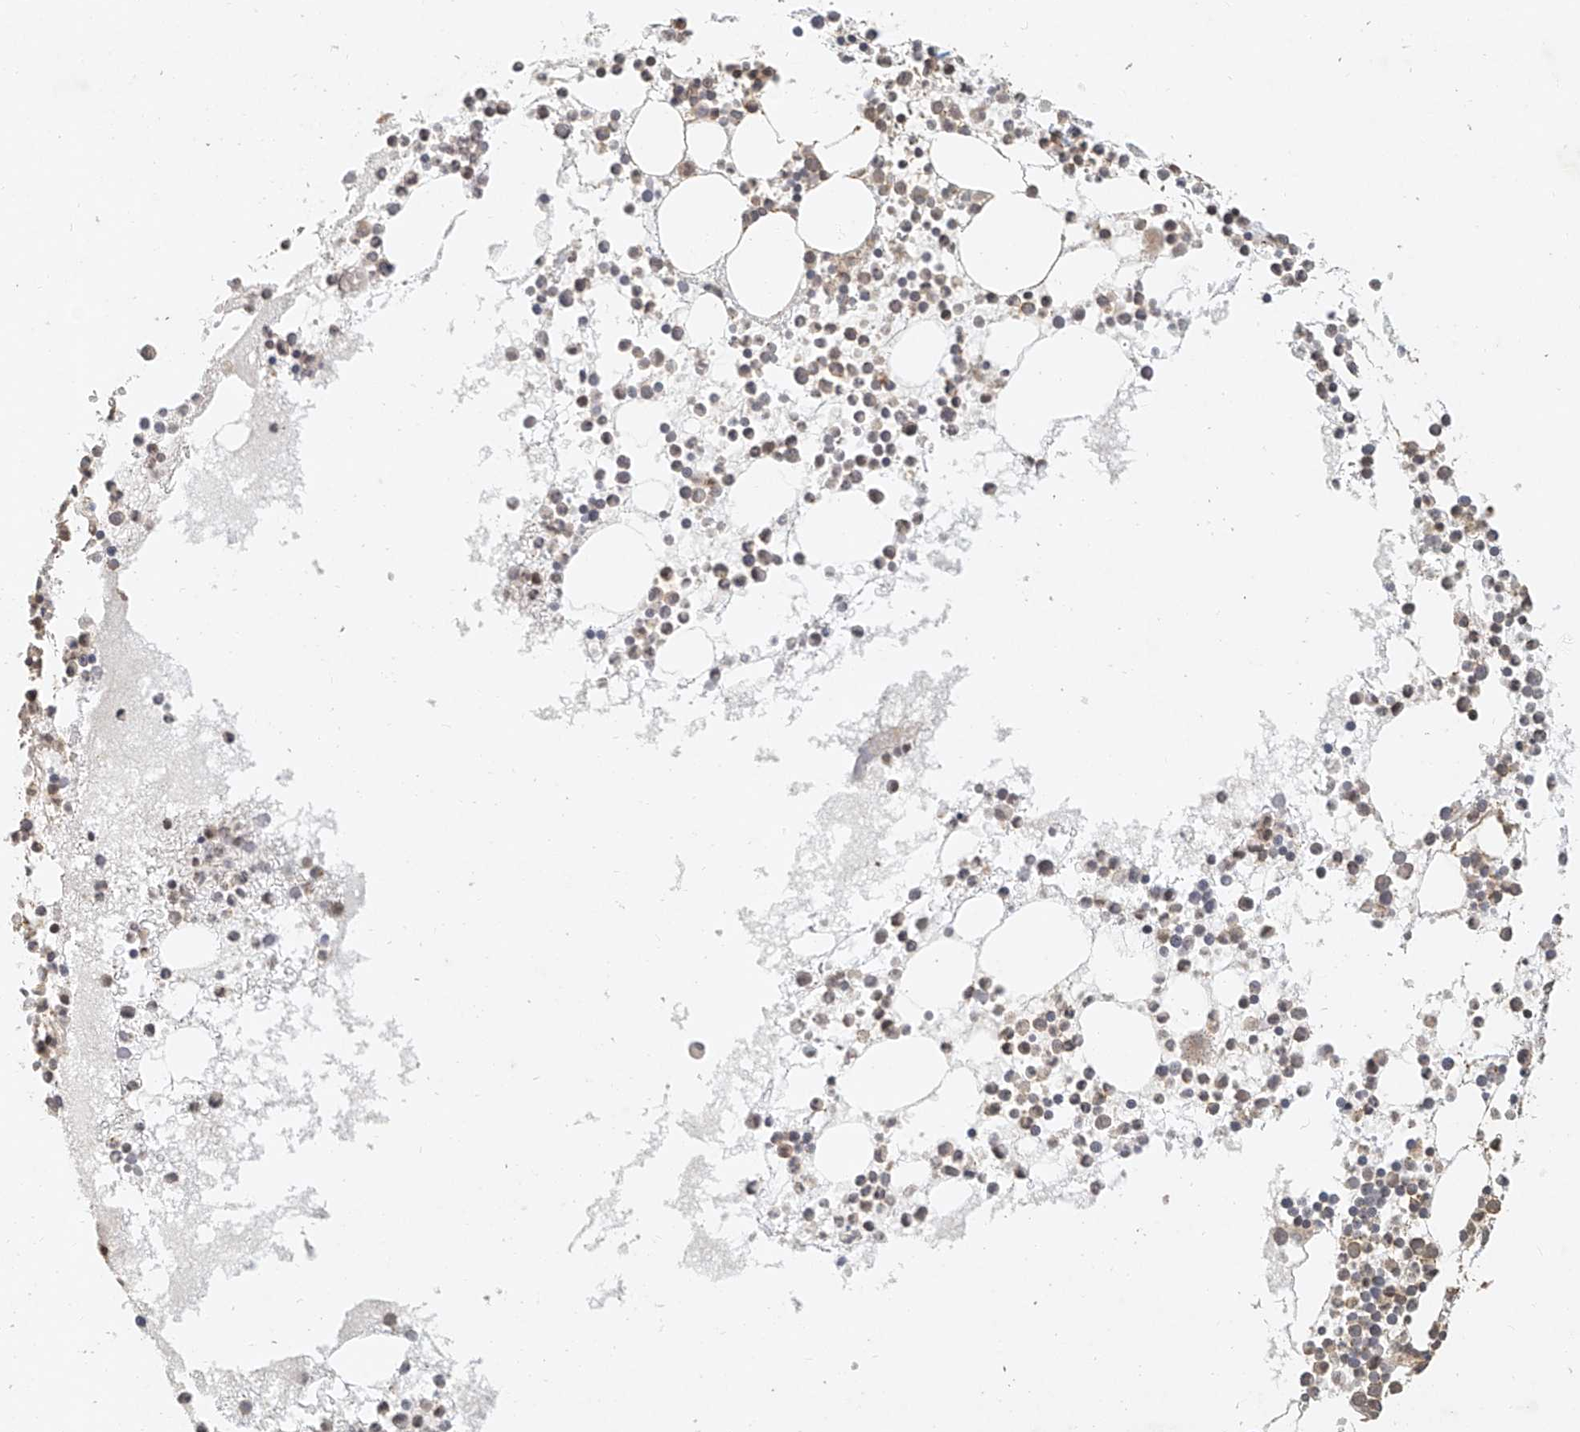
{"staining": {"intensity": "moderate", "quantity": "25%-75%", "location": "cytoplasmic/membranous,nuclear"}, "tissue": "bone marrow", "cell_type": "Hematopoietic cells", "image_type": "normal", "snomed": [{"axis": "morphology", "description": "Normal tissue, NOS"}, {"axis": "topography", "description": "Bone marrow"}], "caption": "Human bone marrow stained for a protein (brown) exhibits moderate cytoplasmic/membranous,nuclear positive staining in about 25%-75% of hematopoietic cells.", "gene": "CXorf58", "patient": {"sex": "female", "age": 78}}